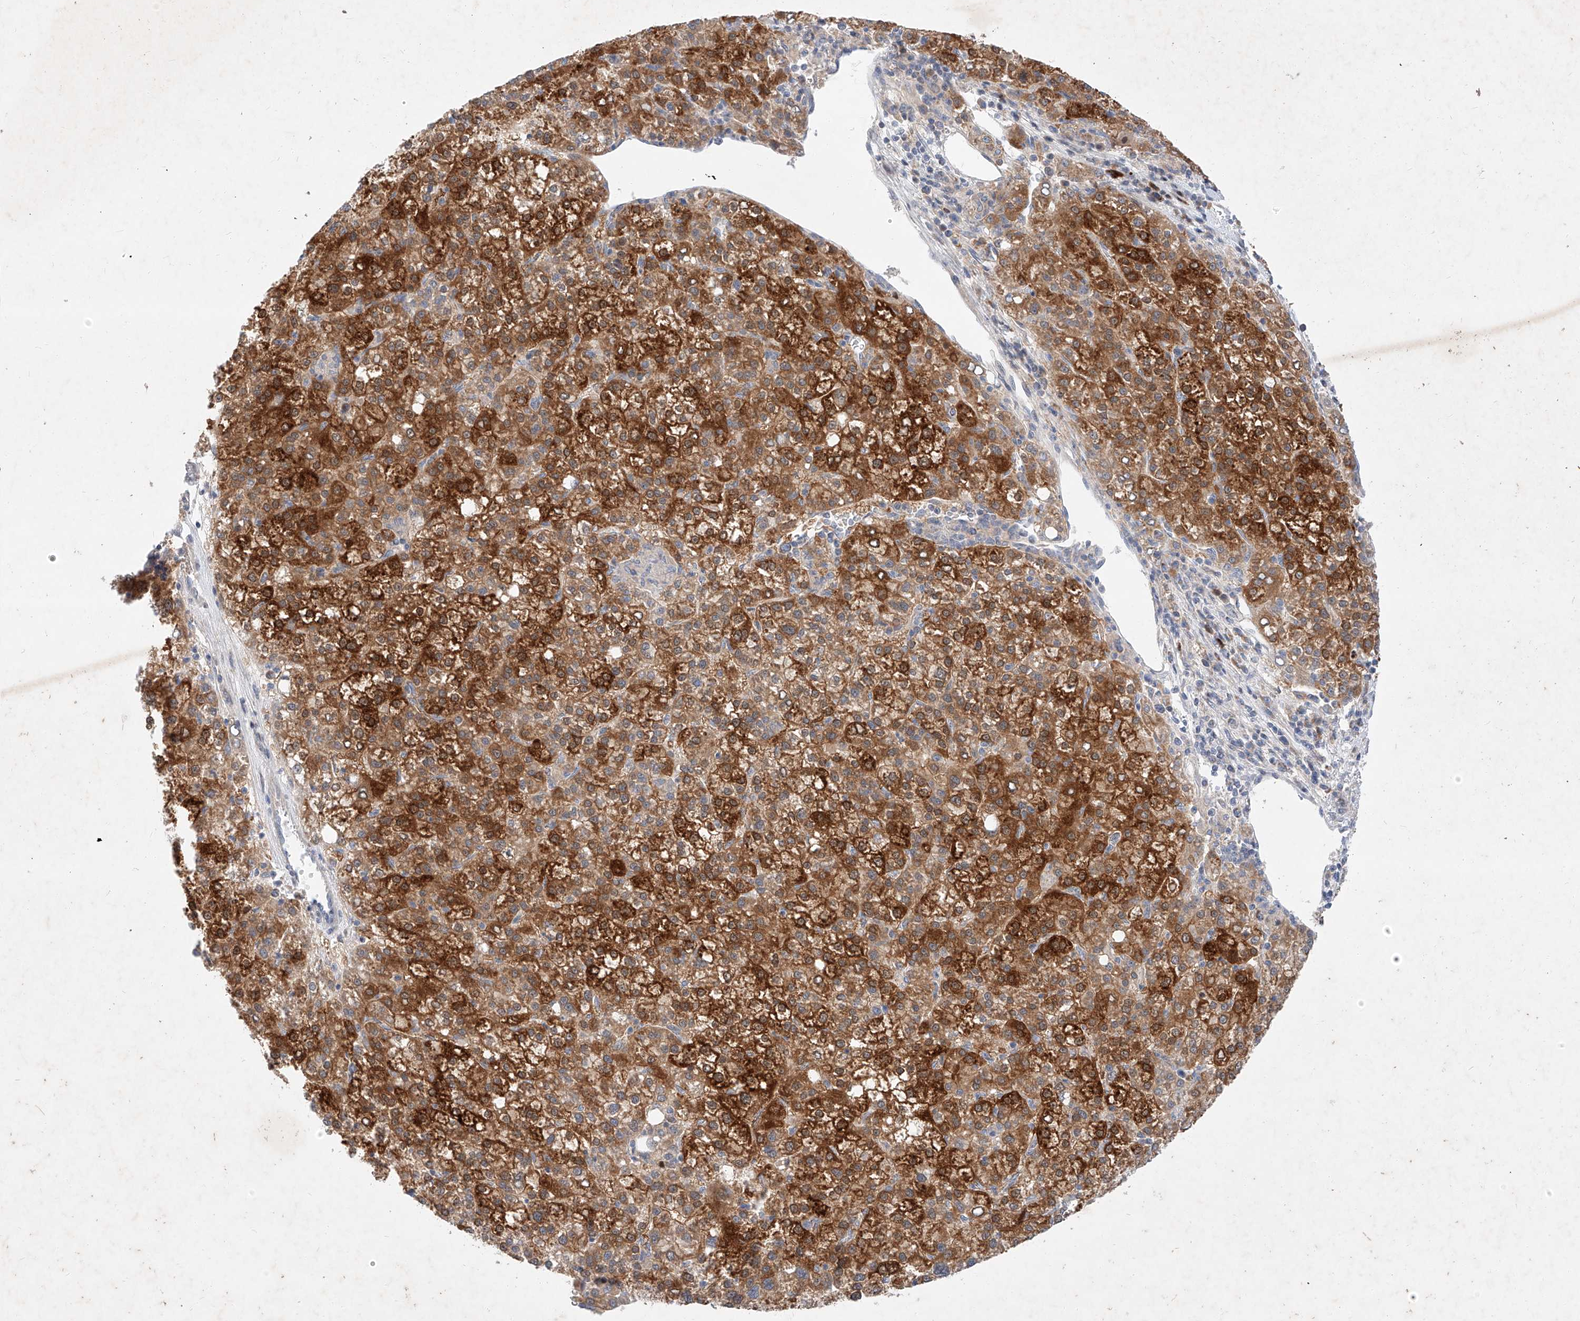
{"staining": {"intensity": "strong", "quantity": ">75%", "location": "cytoplasmic/membranous"}, "tissue": "liver cancer", "cell_type": "Tumor cells", "image_type": "cancer", "snomed": [{"axis": "morphology", "description": "Carcinoma, Hepatocellular, NOS"}, {"axis": "topography", "description": "Liver"}], "caption": "IHC staining of liver hepatocellular carcinoma, which reveals high levels of strong cytoplasmic/membranous staining in about >75% of tumor cells indicating strong cytoplasmic/membranous protein positivity. The staining was performed using DAB (3,3'-diaminobenzidine) (brown) for protein detection and nuclei were counterstained in hematoxylin (blue).", "gene": "OSGEPL1", "patient": {"sex": "female", "age": 58}}